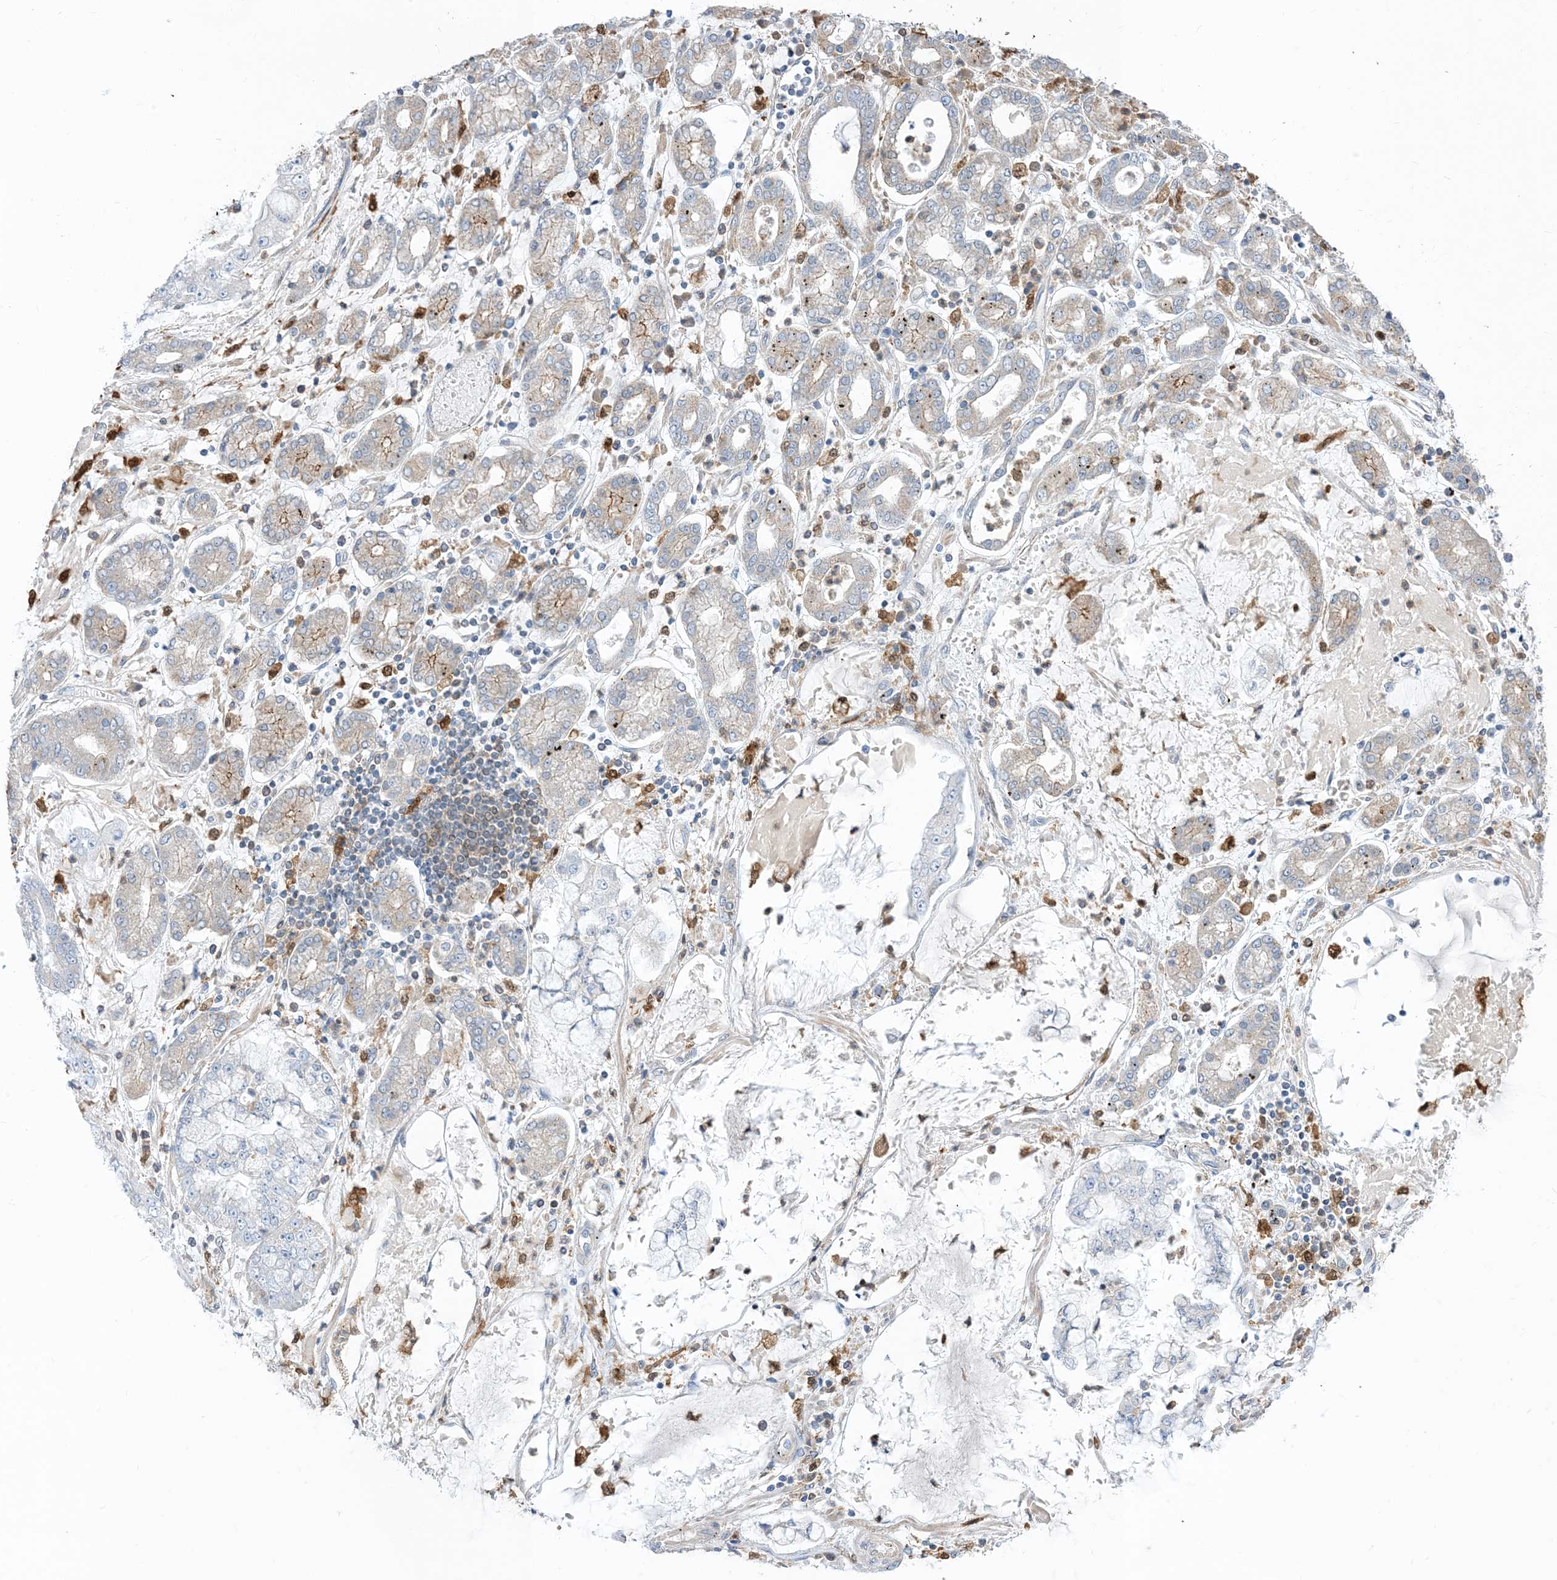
{"staining": {"intensity": "negative", "quantity": "none", "location": "none"}, "tissue": "stomach cancer", "cell_type": "Tumor cells", "image_type": "cancer", "snomed": [{"axis": "morphology", "description": "Adenocarcinoma, NOS"}, {"axis": "topography", "description": "Stomach"}], "caption": "Immunohistochemical staining of human stomach cancer (adenocarcinoma) demonstrates no significant positivity in tumor cells.", "gene": "NAGK", "patient": {"sex": "male", "age": 76}}